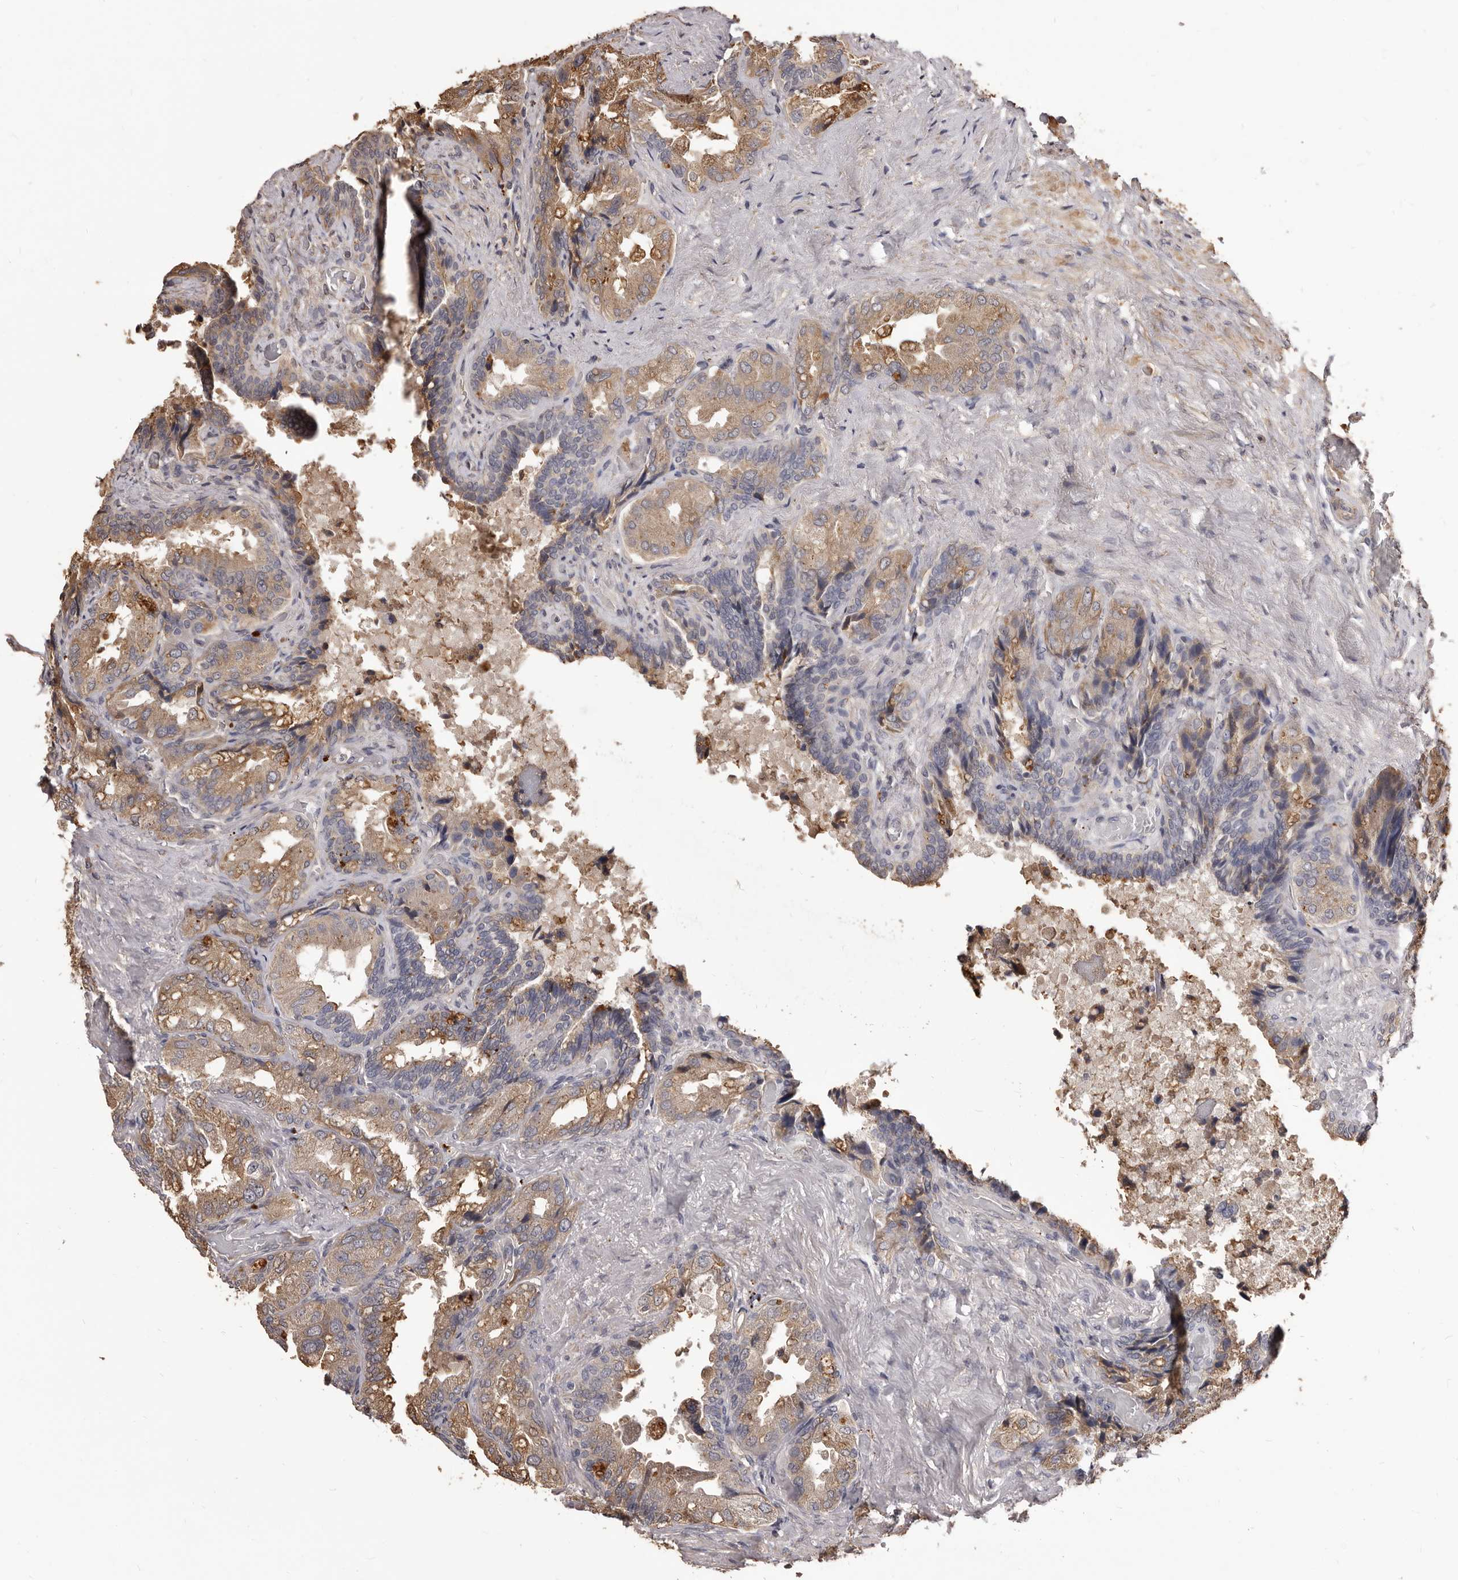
{"staining": {"intensity": "moderate", "quantity": ">75%", "location": "cytoplasmic/membranous"}, "tissue": "seminal vesicle", "cell_type": "Glandular cells", "image_type": "normal", "snomed": [{"axis": "morphology", "description": "Normal tissue, NOS"}, {"axis": "topography", "description": "Seminal veicle"}, {"axis": "topography", "description": "Peripheral nerve tissue"}], "caption": "Protein staining of unremarkable seminal vesicle demonstrates moderate cytoplasmic/membranous staining in approximately >75% of glandular cells.", "gene": "ALPK1", "patient": {"sex": "male", "age": 63}}